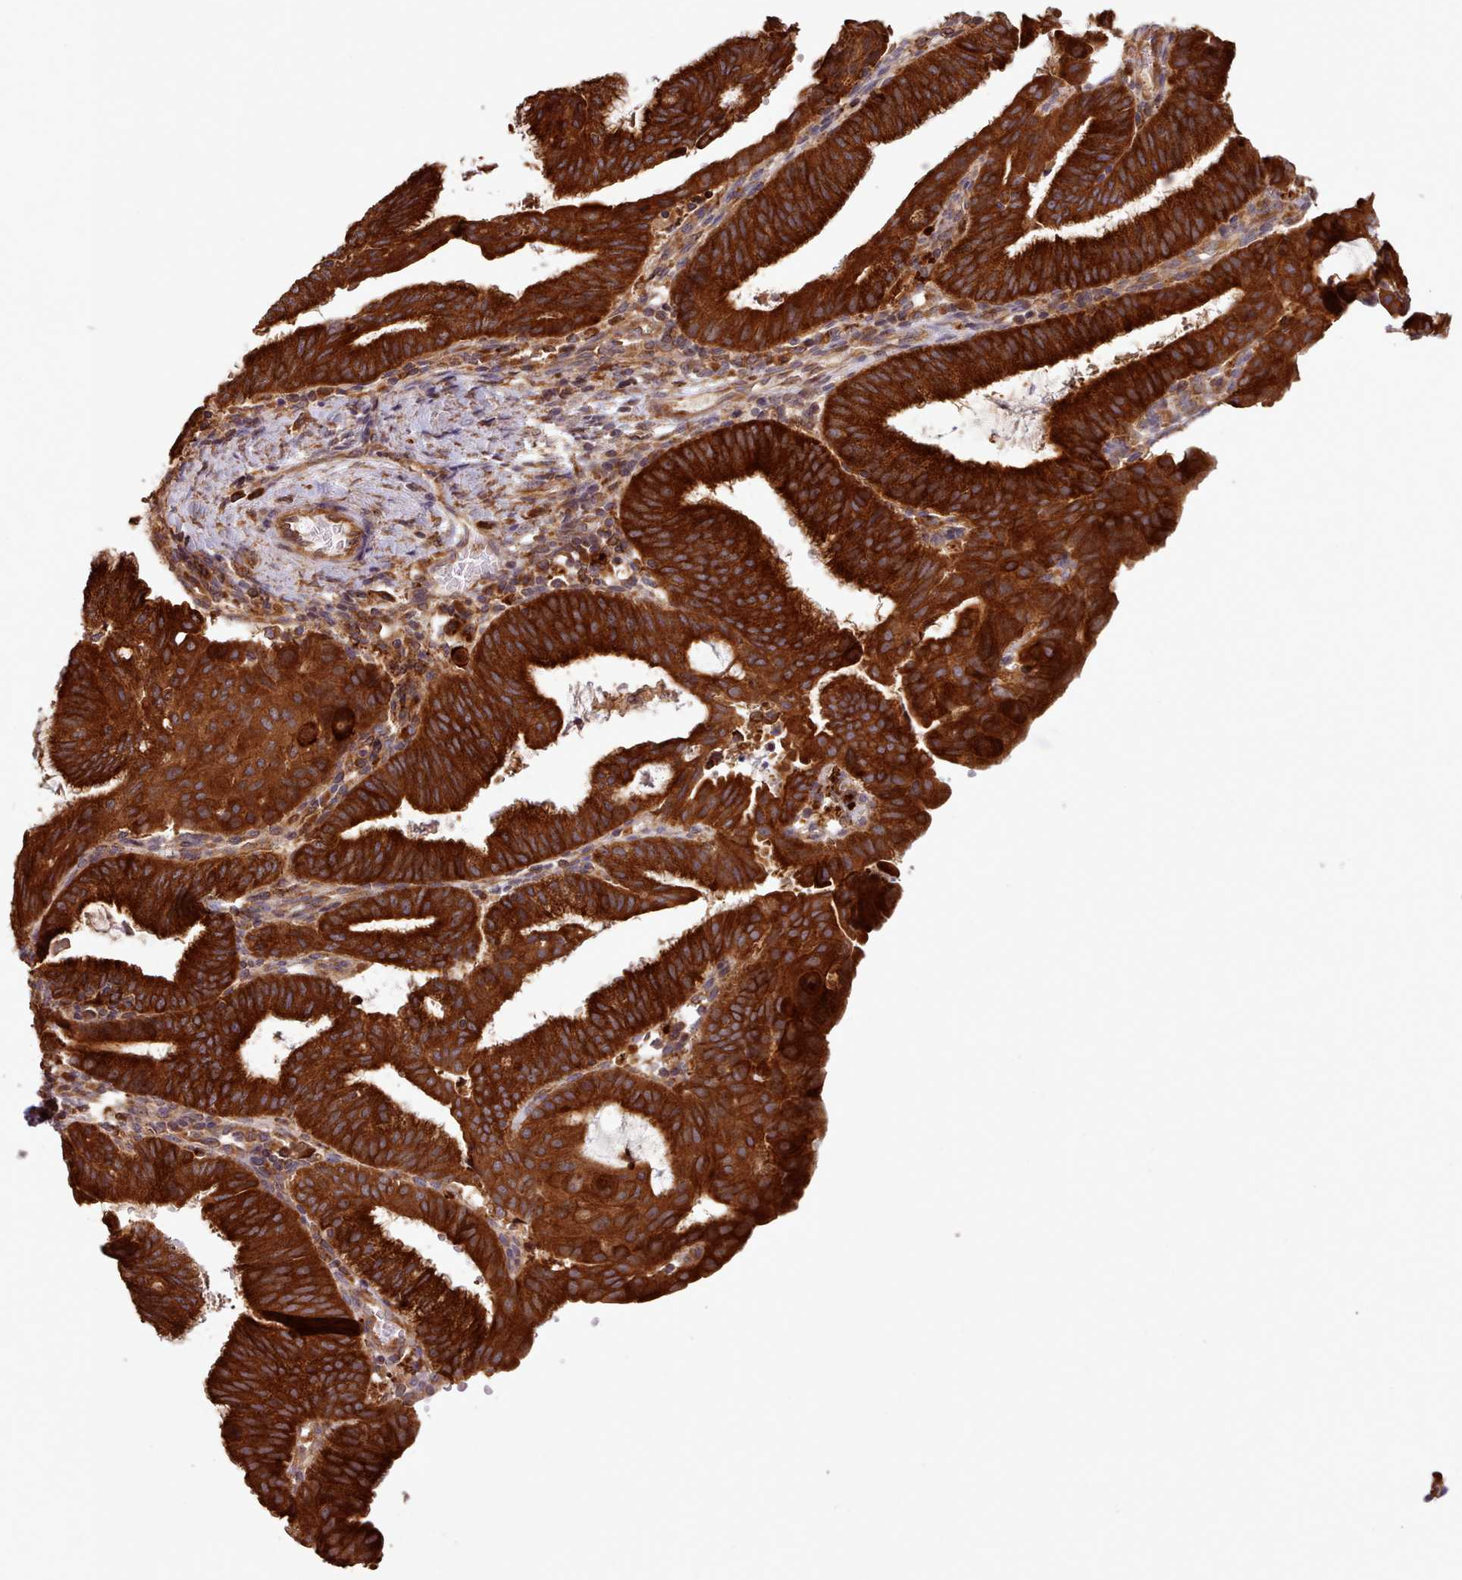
{"staining": {"intensity": "strong", "quantity": ">75%", "location": "cytoplasmic/membranous"}, "tissue": "endometrial cancer", "cell_type": "Tumor cells", "image_type": "cancer", "snomed": [{"axis": "morphology", "description": "Adenocarcinoma, NOS"}, {"axis": "topography", "description": "Endometrium"}], "caption": "Endometrial cancer stained for a protein (brown) demonstrates strong cytoplasmic/membranous positive positivity in about >75% of tumor cells.", "gene": "CRYBG1", "patient": {"sex": "female", "age": 49}}